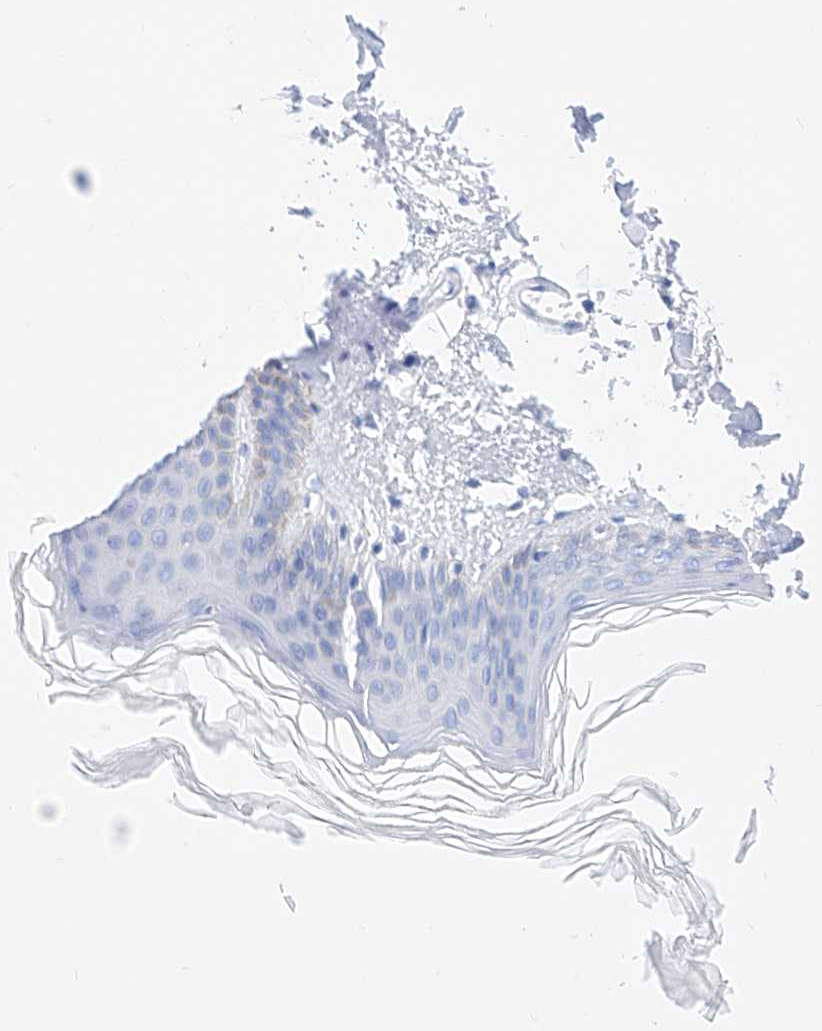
{"staining": {"intensity": "negative", "quantity": "none", "location": "none"}, "tissue": "skin", "cell_type": "Fibroblasts", "image_type": "normal", "snomed": [{"axis": "morphology", "description": "Normal tissue, NOS"}, {"axis": "topography", "description": "Skin"}], "caption": "Protein analysis of normal skin demonstrates no significant expression in fibroblasts.", "gene": "KCNJ1", "patient": {"sex": "female", "age": 27}}